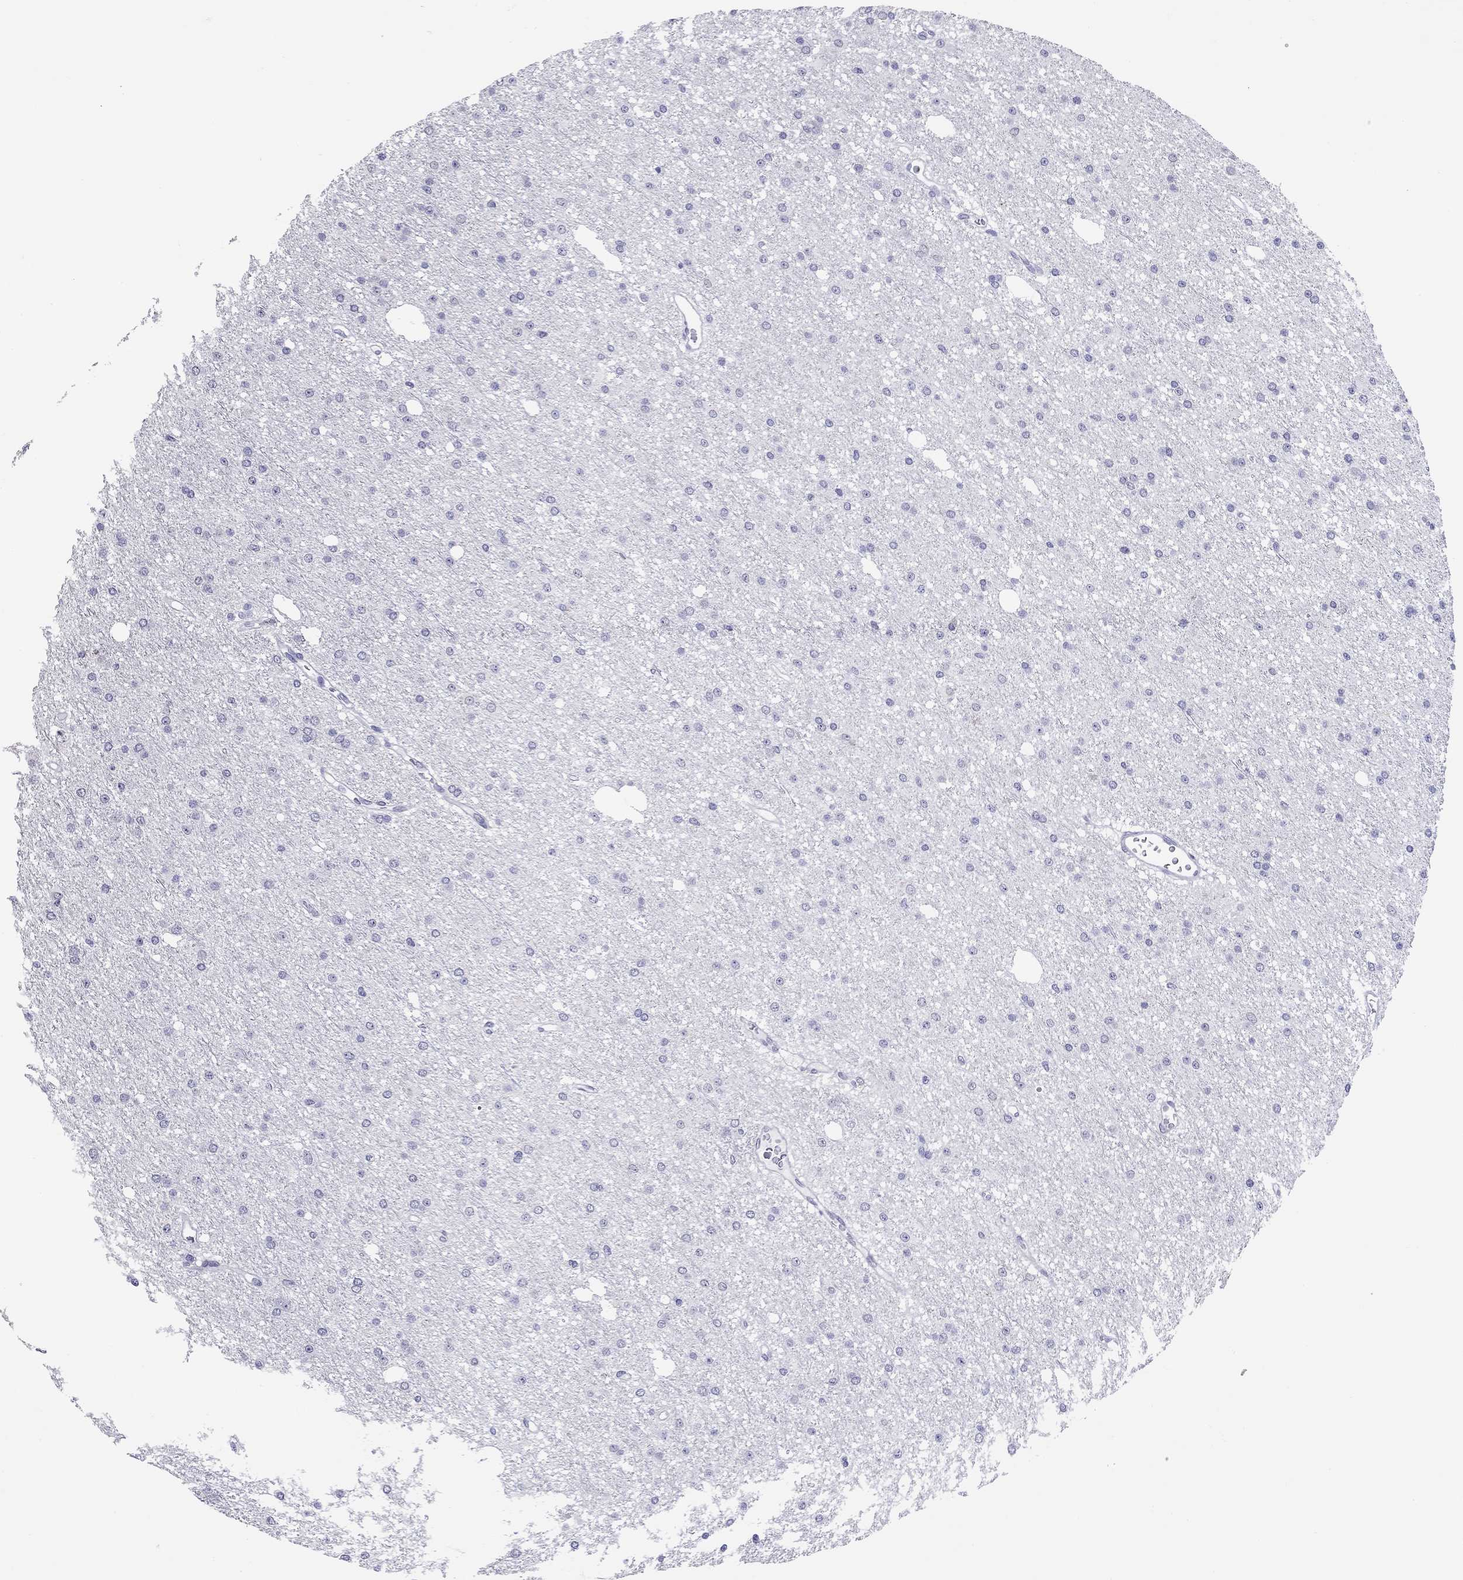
{"staining": {"intensity": "negative", "quantity": "none", "location": "none"}, "tissue": "glioma", "cell_type": "Tumor cells", "image_type": "cancer", "snomed": [{"axis": "morphology", "description": "Glioma, malignant, Low grade"}, {"axis": "topography", "description": "Brain"}], "caption": "Immunohistochemistry of human malignant glioma (low-grade) displays no expression in tumor cells. (Stains: DAB immunohistochemistry with hematoxylin counter stain, Microscopy: brightfield microscopy at high magnification).", "gene": "ARMC12", "patient": {"sex": "male", "age": 27}}